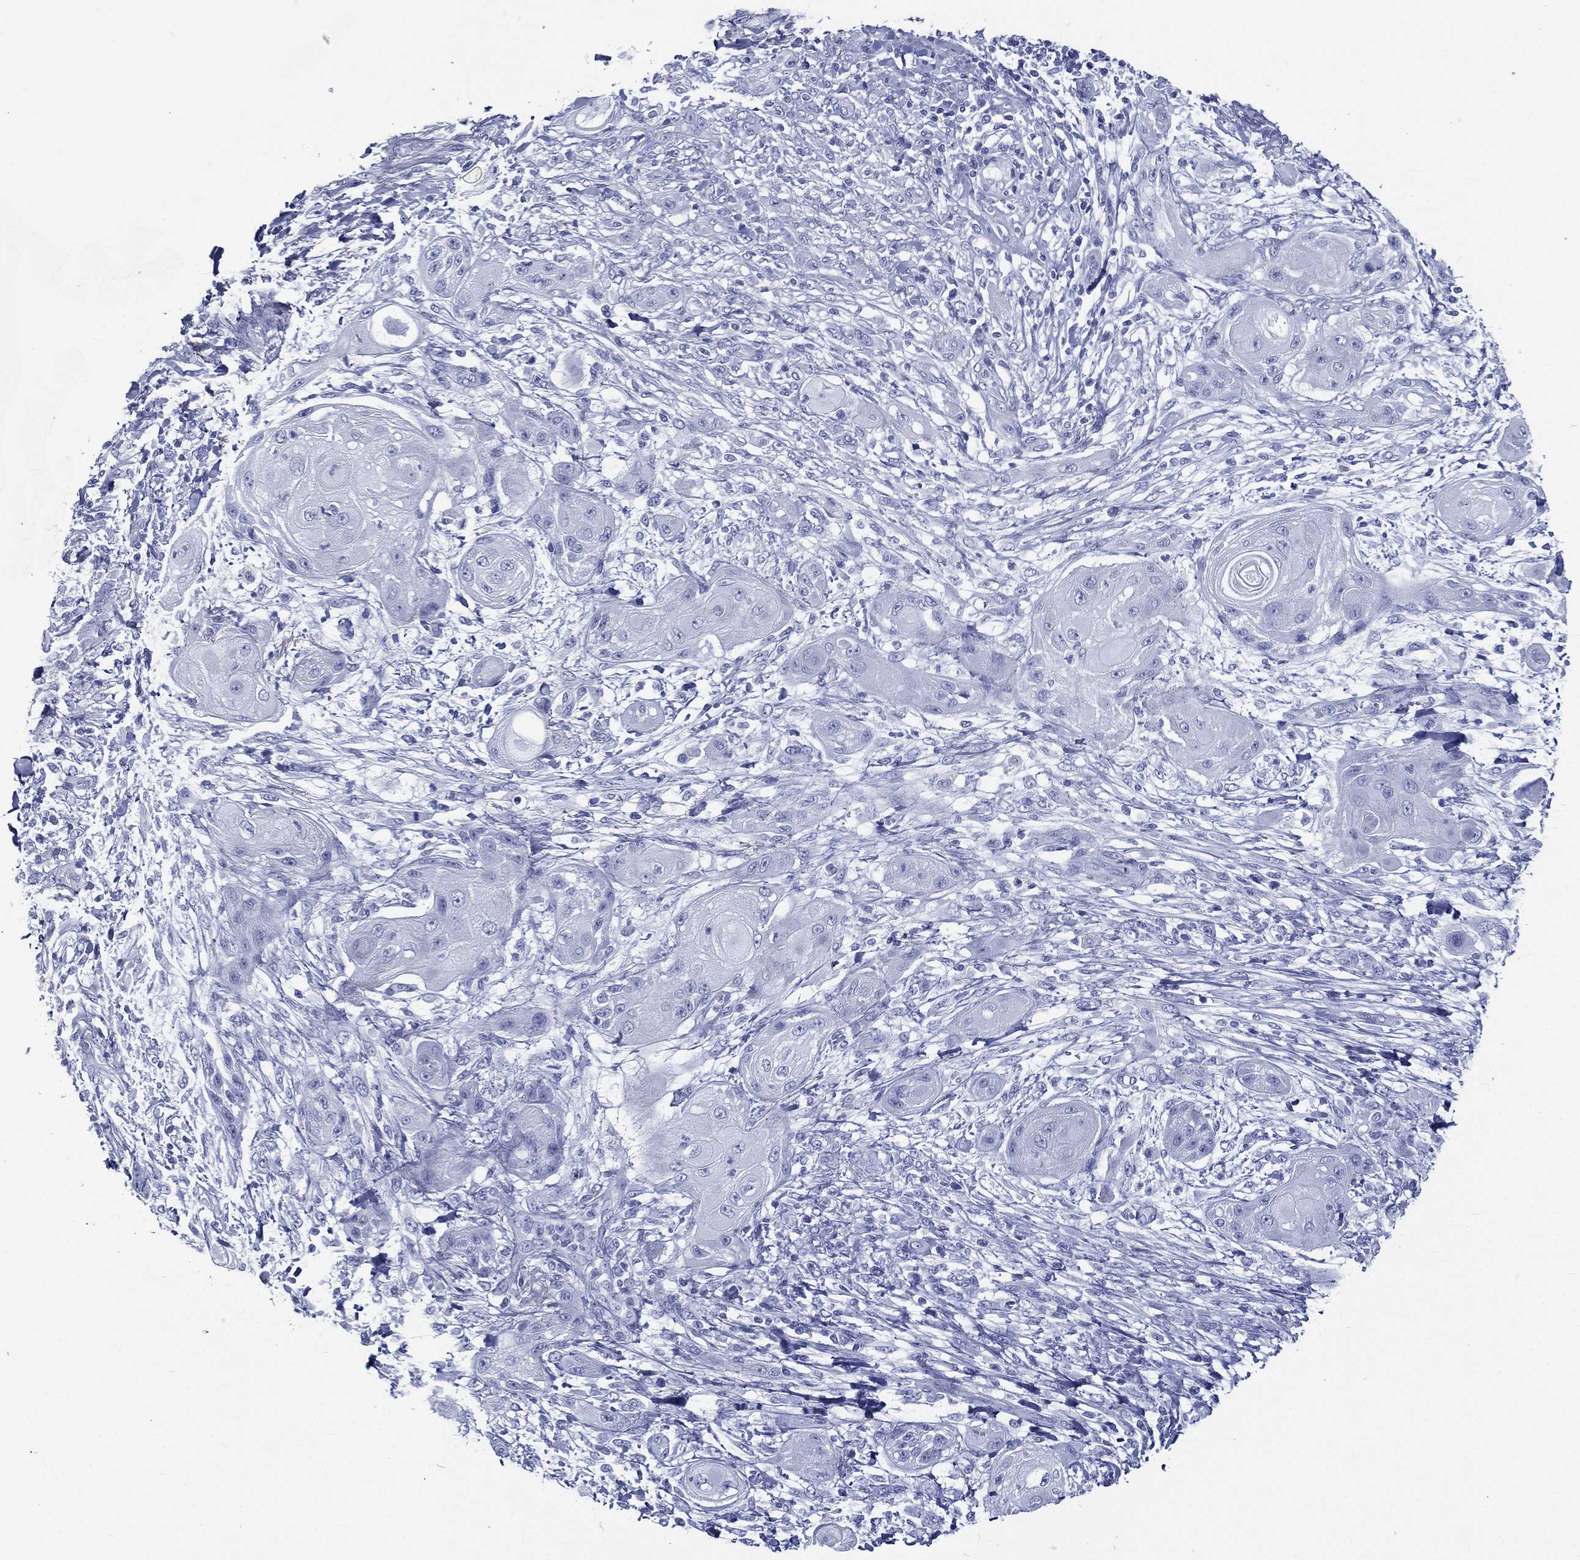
{"staining": {"intensity": "negative", "quantity": "none", "location": "none"}, "tissue": "skin cancer", "cell_type": "Tumor cells", "image_type": "cancer", "snomed": [{"axis": "morphology", "description": "Squamous cell carcinoma, NOS"}, {"axis": "topography", "description": "Skin"}], "caption": "An immunohistochemistry (IHC) histopathology image of squamous cell carcinoma (skin) is shown. There is no staining in tumor cells of squamous cell carcinoma (skin).", "gene": "RSPH4A", "patient": {"sex": "male", "age": 62}}